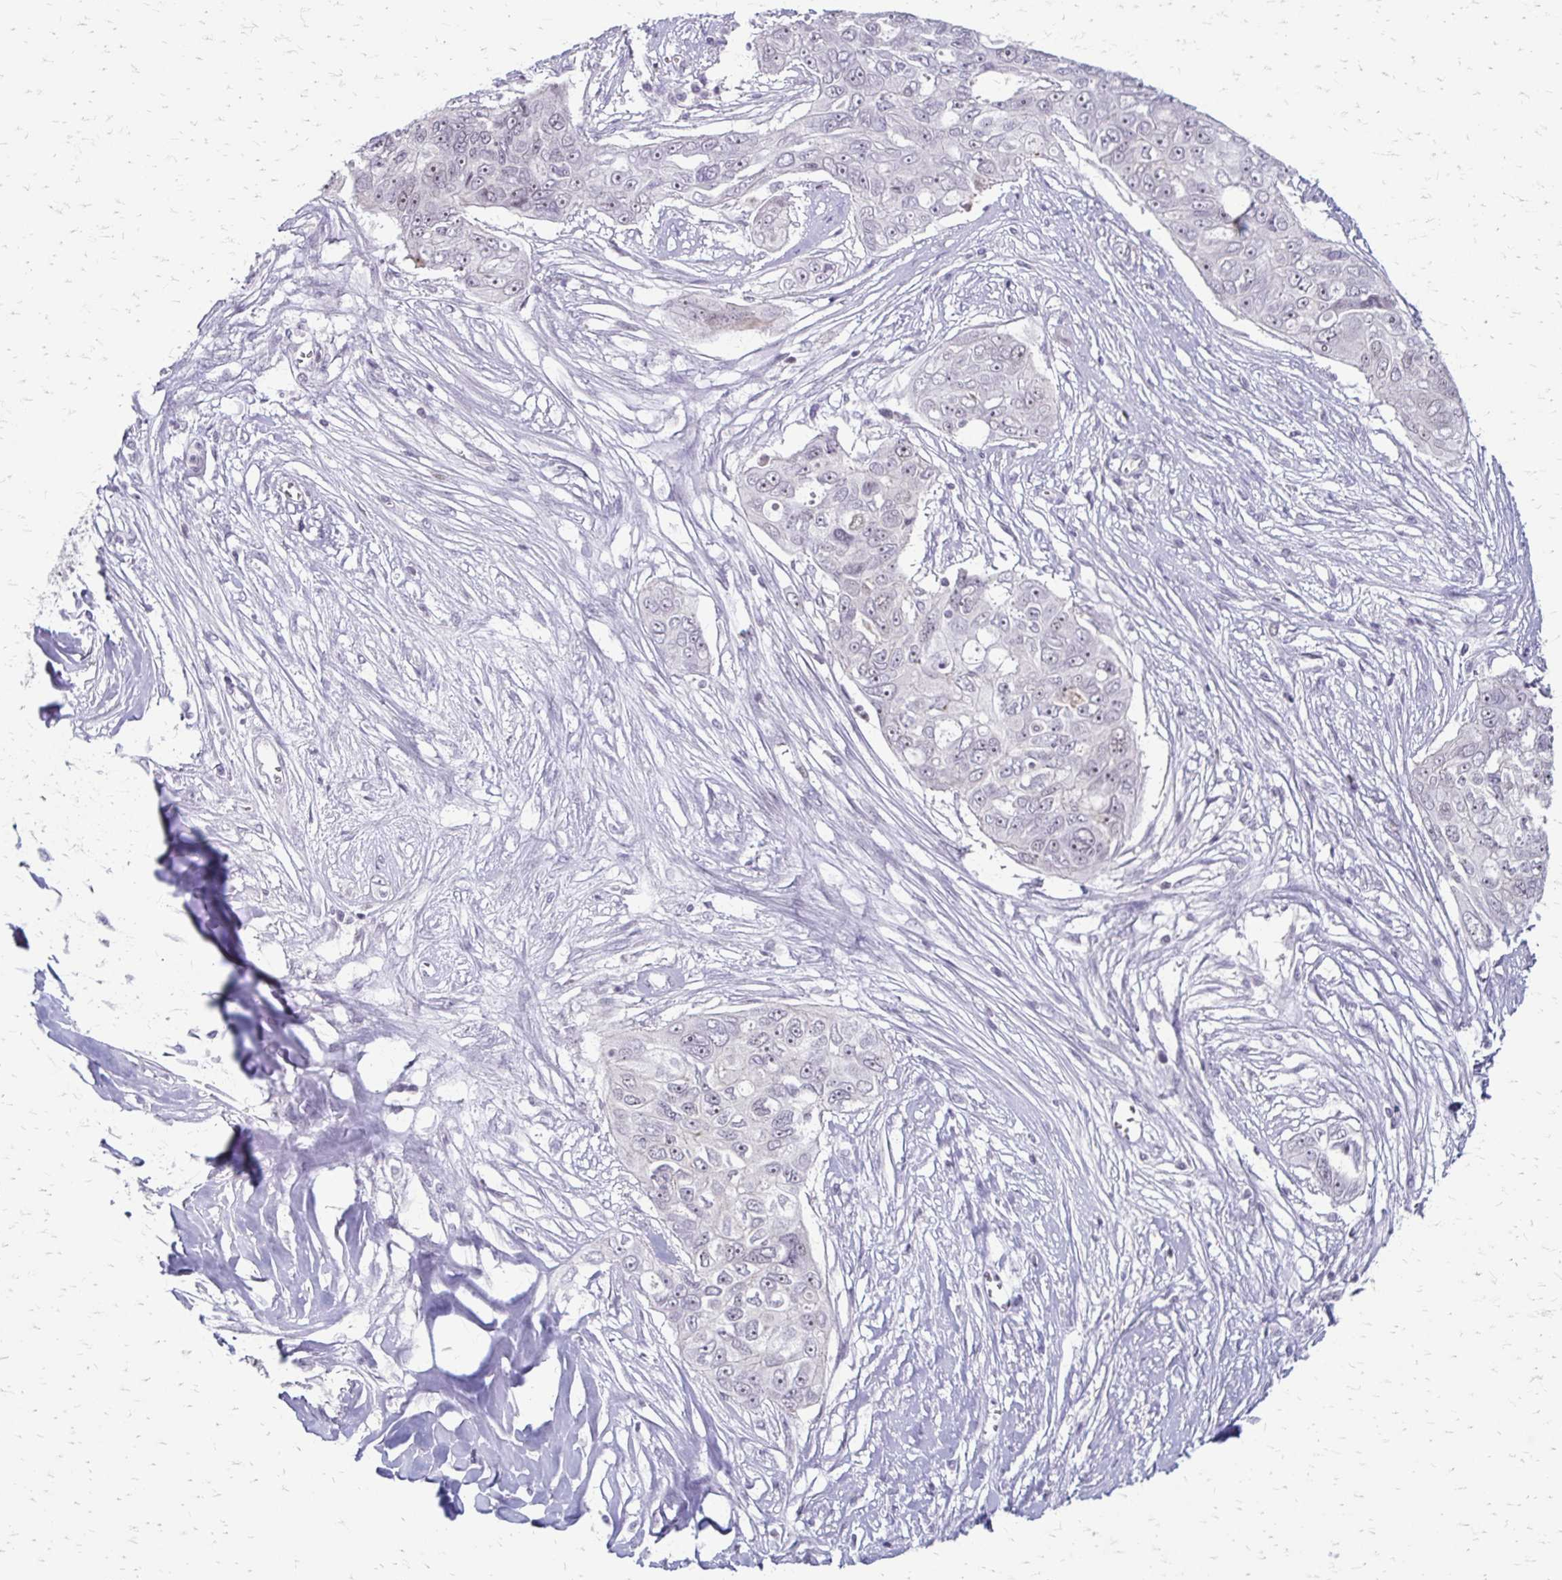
{"staining": {"intensity": "negative", "quantity": "none", "location": "none"}, "tissue": "ovarian cancer", "cell_type": "Tumor cells", "image_type": "cancer", "snomed": [{"axis": "morphology", "description": "Carcinoma, endometroid"}, {"axis": "topography", "description": "Ovary"}], "caption": "IHC image of neoplastic tissue: ovarian cancer (endometroid carcinoma) stained with DAB (3,3'-diaminobenzidine) shows no significant protein staining in tumor cells. The staining was performed using DAB to visualize the protein expression in brown, while the nuclei were stained in blue with hematoxylin (Magnification: 20x).", "gene": "EED", "patient": {"sex": "female", "age": 70}}